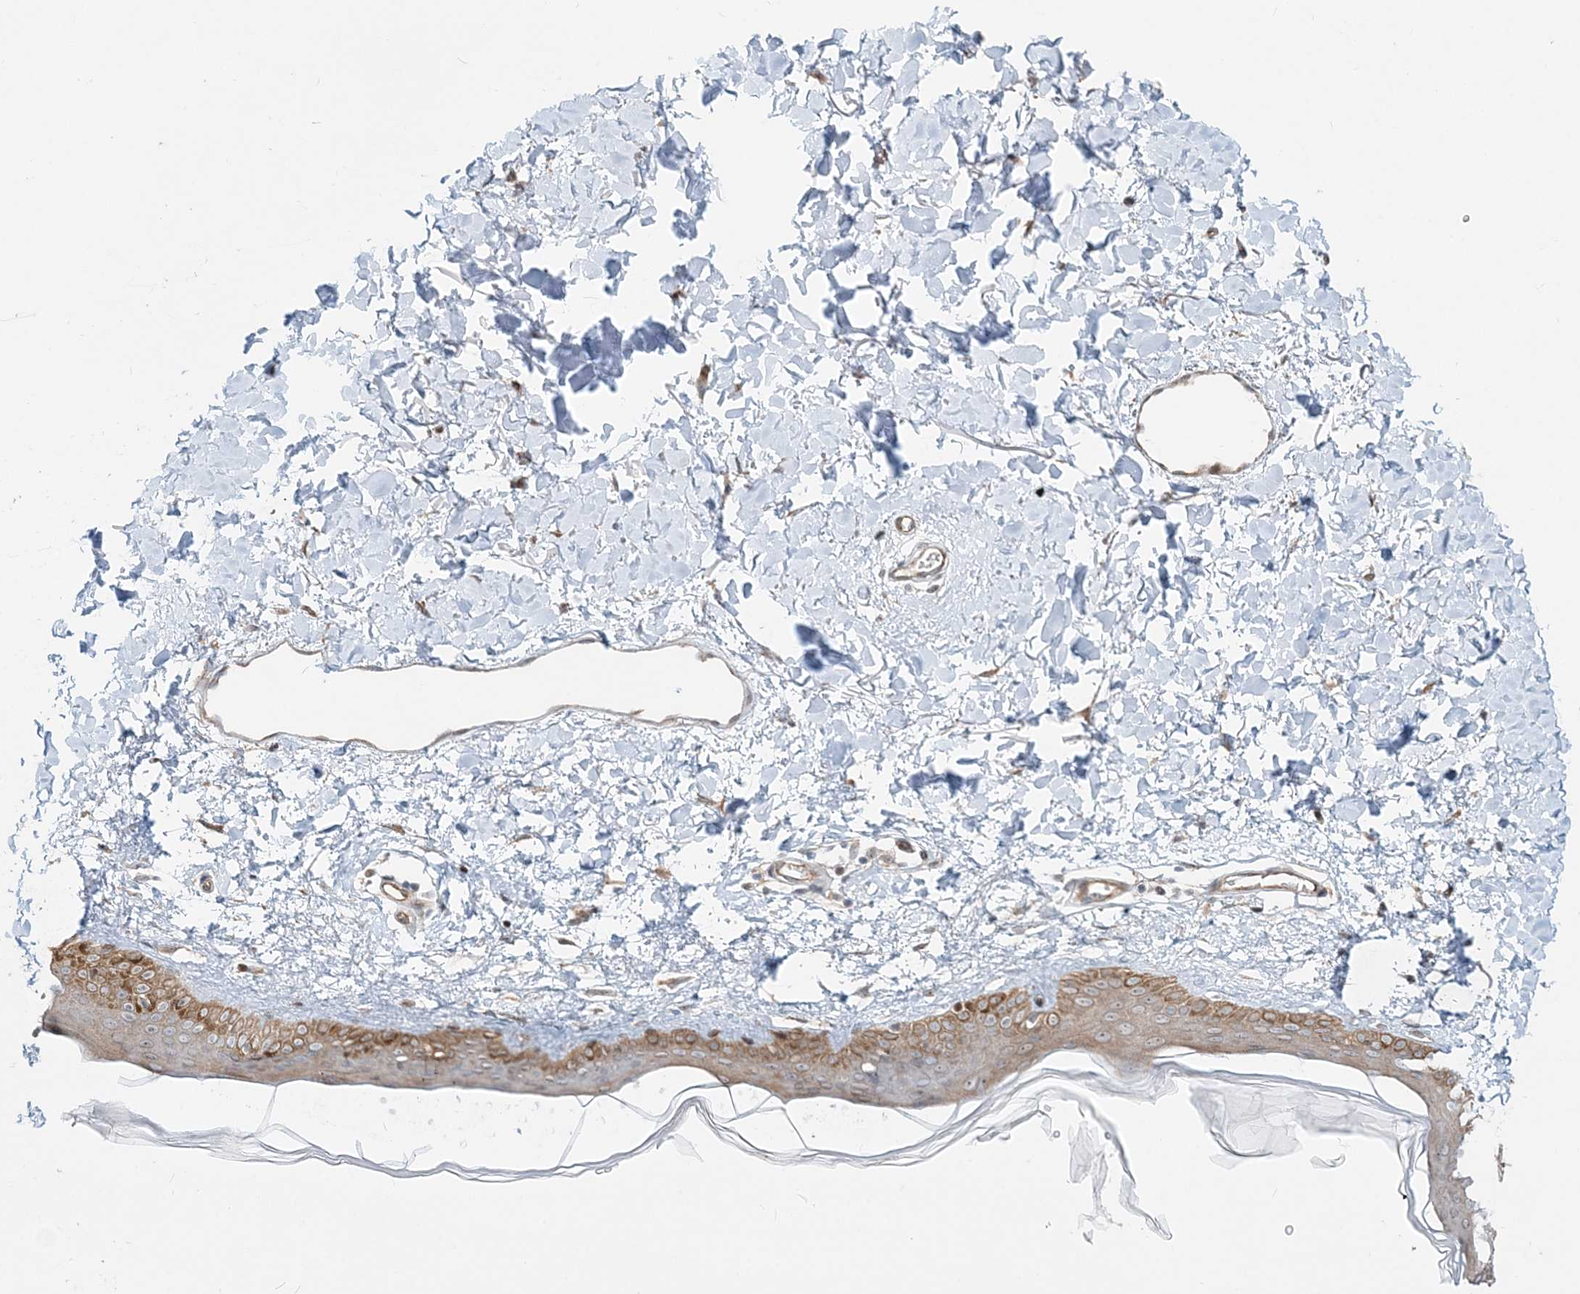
{"staining": {"intensity": "weak", "quantity": ">75%", "location": "cytoplasmic/membranous"}, "tissue": "skin", "cell_type": "Fibroblasts", "image_type": "normal", "snomed": [{"axis": "morphology", "description": "Normal tissue, NOS"}, {"axis": "topography", "description": "Skin"}], "caption": "Skin stained with DAB immunohistochemistry displays low levels of weak cytoplasmic/membranous staining in approximately >75% of fibroblasts. (DAB (3,3'-diaminobenzidine) IHC with brightfield microscopy, high magnification).", "gene": "CXXC5", "patient": {"sex": "female", "age": 58}}